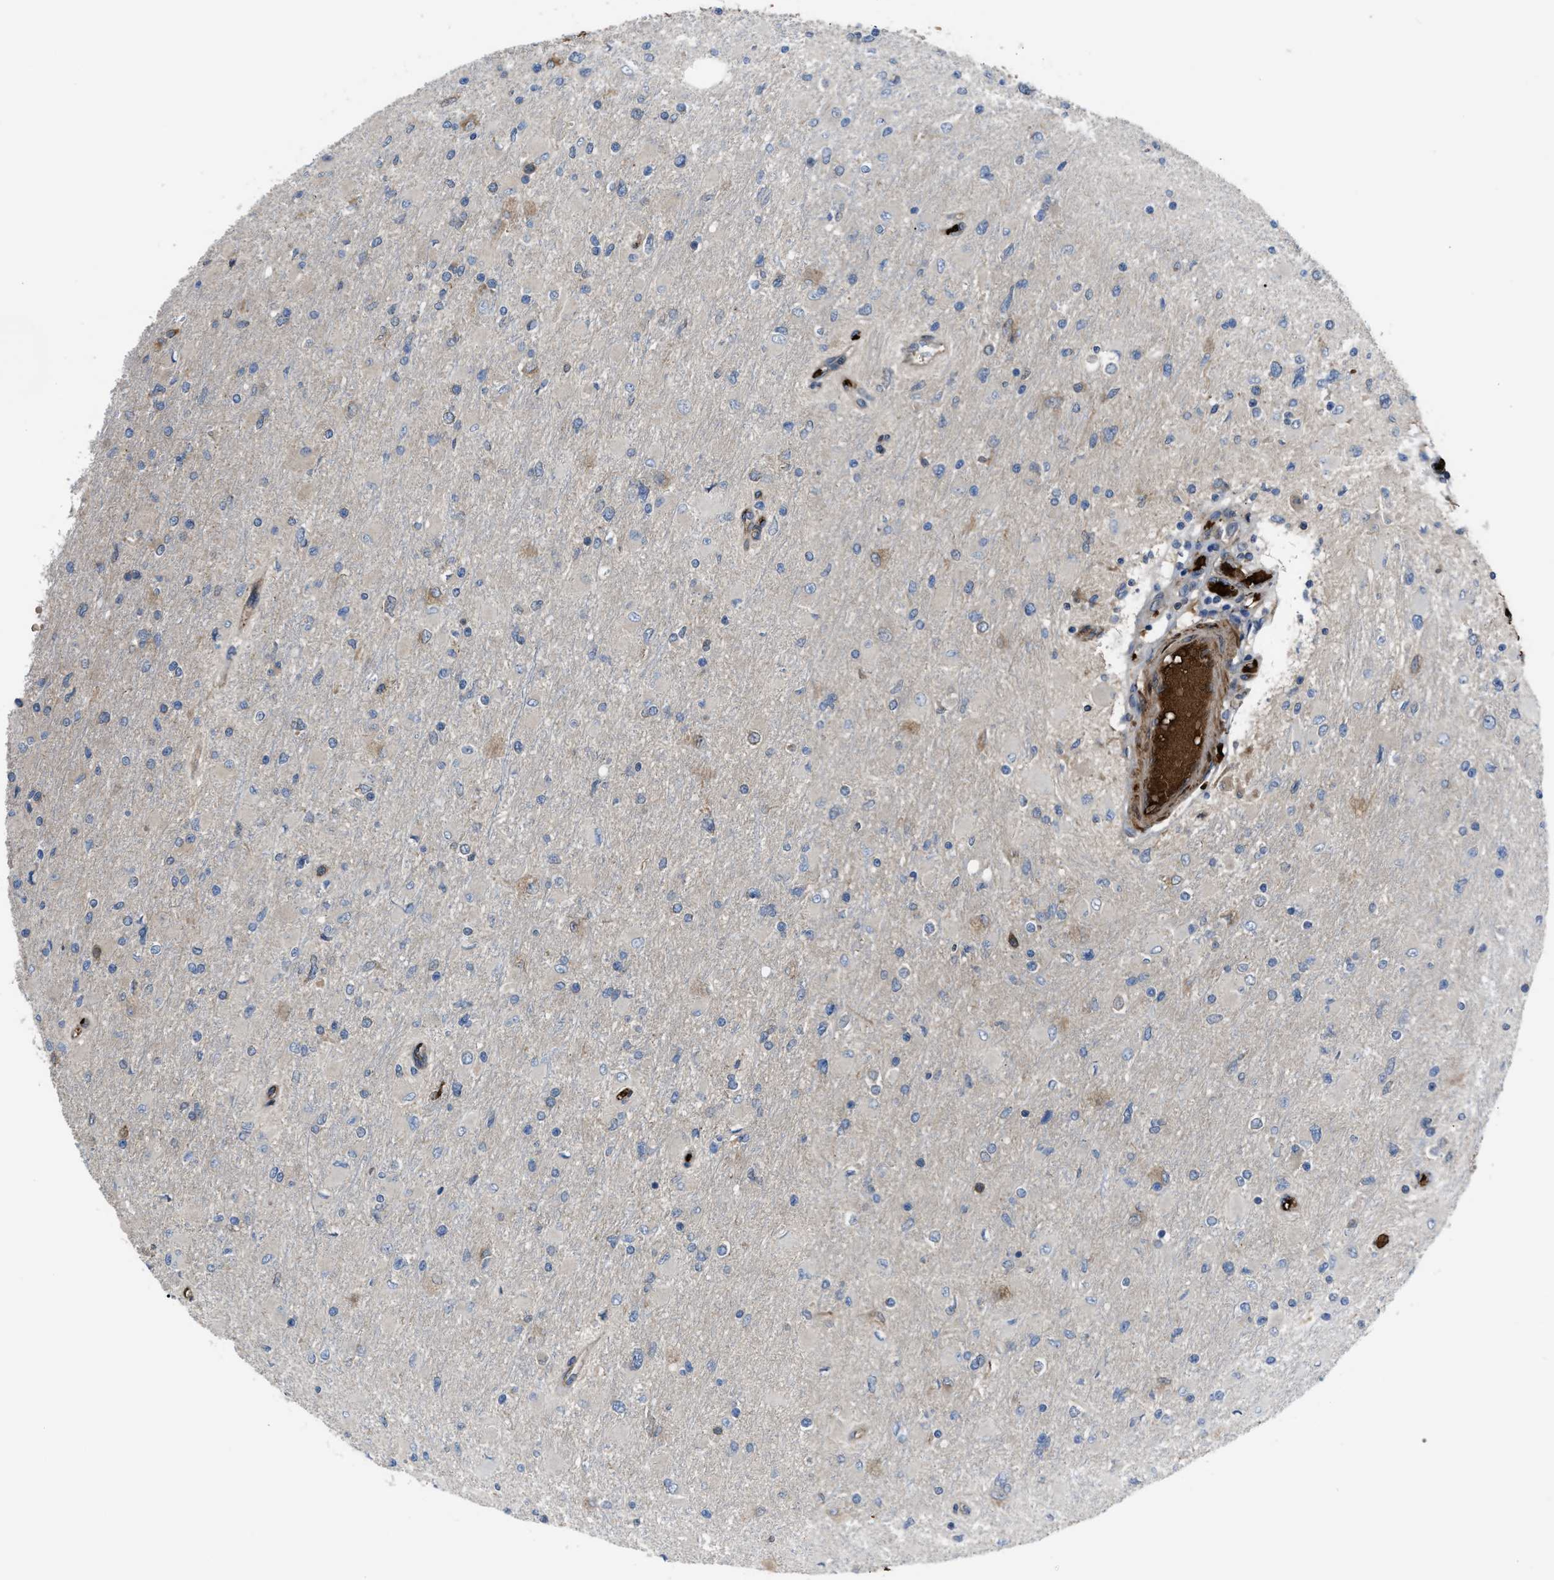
{"staining": {"intensity": "weak", "quantity": "<25%", "location": "cytoplasmic/membranous"}, "tissue": "glioma", "cell_type": "Tumor cells", "image_type": "cancer", "snomed": [{"axis": "morphology", "description": "Glioma, malignant, High grade"}, {"axis": "topography", "description": "Cerebral cortex"}], "caption": "This is an immunohistochemistry photomicrograph of human malignant glioma (high-grade). There is no staining in tumor cells.", "gene": "SELENOM", "patient": {"sex": "female", "age": 36}}